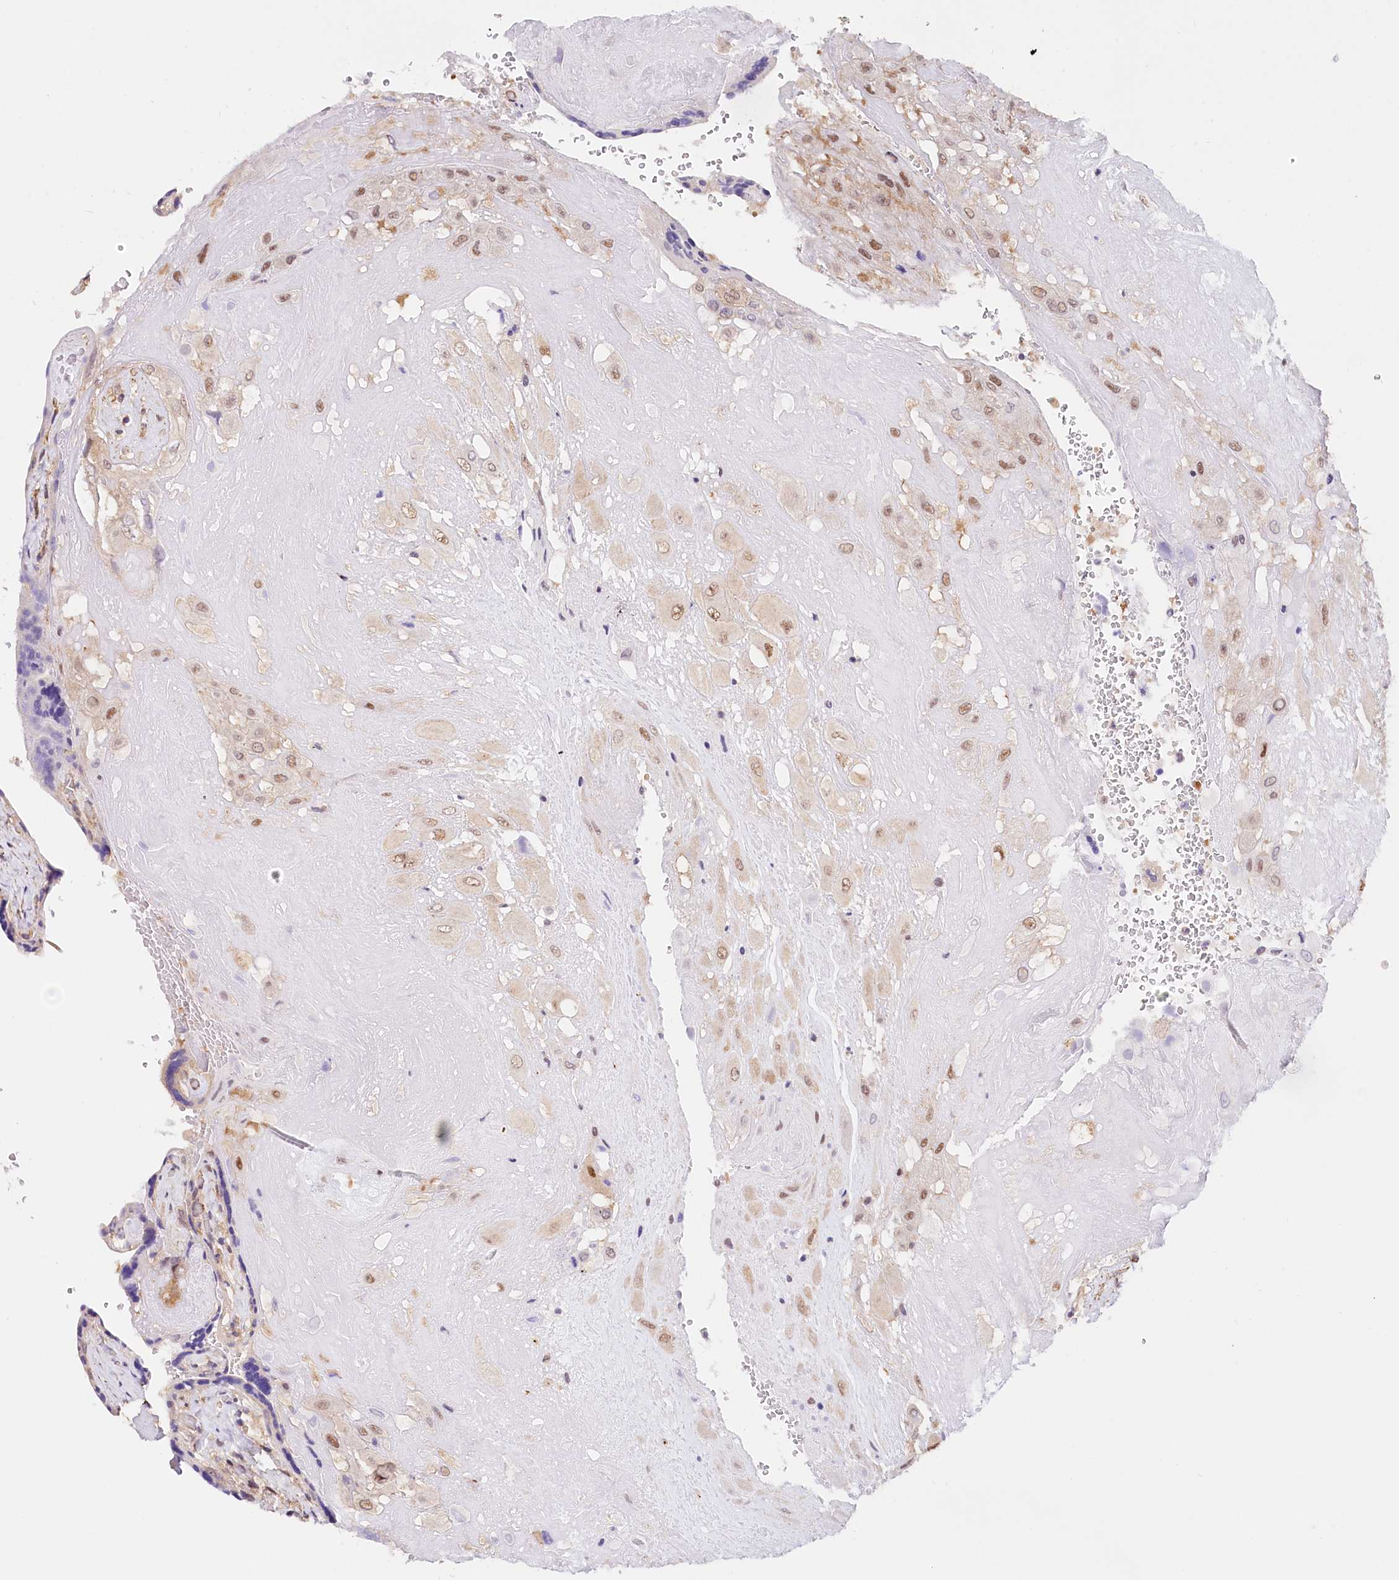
{"staining": {"intensity": "weak", "quantity": ">75%", "location": "nuclear"}, "tissue": "placenta", "cell_type": "Decidual cells", "image_type": "normal", "snomed": [{"axis": "morphology", "description": "Normal tissue, NOS"}, {"axis": "topography", "description": "Placenta"}], "caption": "Protein staining of benign placenta shows weak nuclear expression in about >75% of decidual cells.", "gene": "PPP2R5B", "patient": {"sex": "female", "age": 37}}